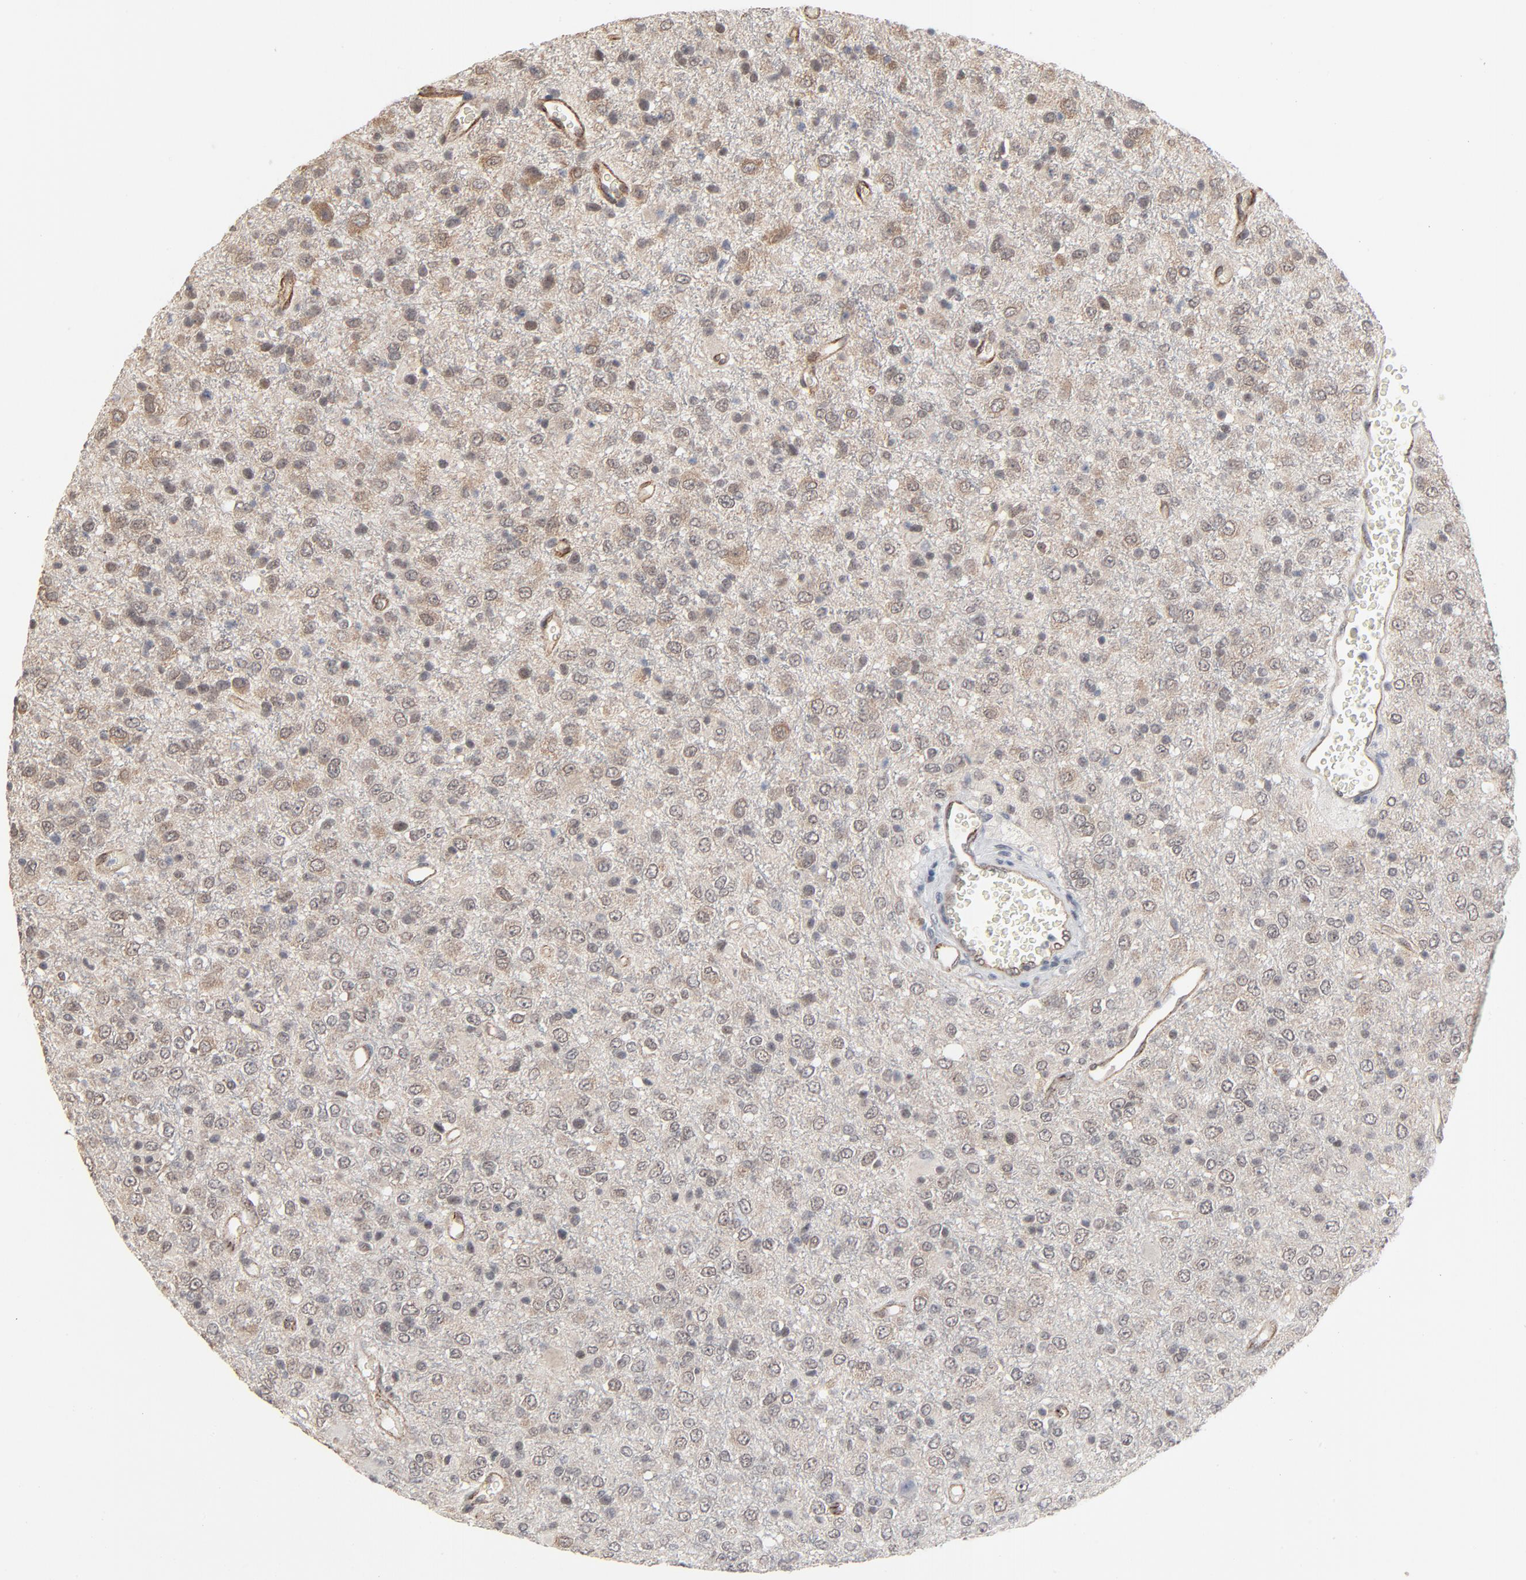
{"staining": {"intensity": "weak", "quantity": "25%-75%", "location": "cytoplasmic/membranous"}, "tissue": "glioma", "cell_type": "Tumor cells", "image_type": "cancer", "snomed": [{"axis": "morphology", "description": "Glioma, malignant, High grade"}, {"axis": "topography", "description": "pancreas cauda"}], "caption": "Brown immunohistochemical staining in glioma demonstrates weak cytoplasmic/membranous positivity in about 25%-75% of tumor cells.", "gene": "ITPR3", "patient": {"sex": "male", "age": 60}}